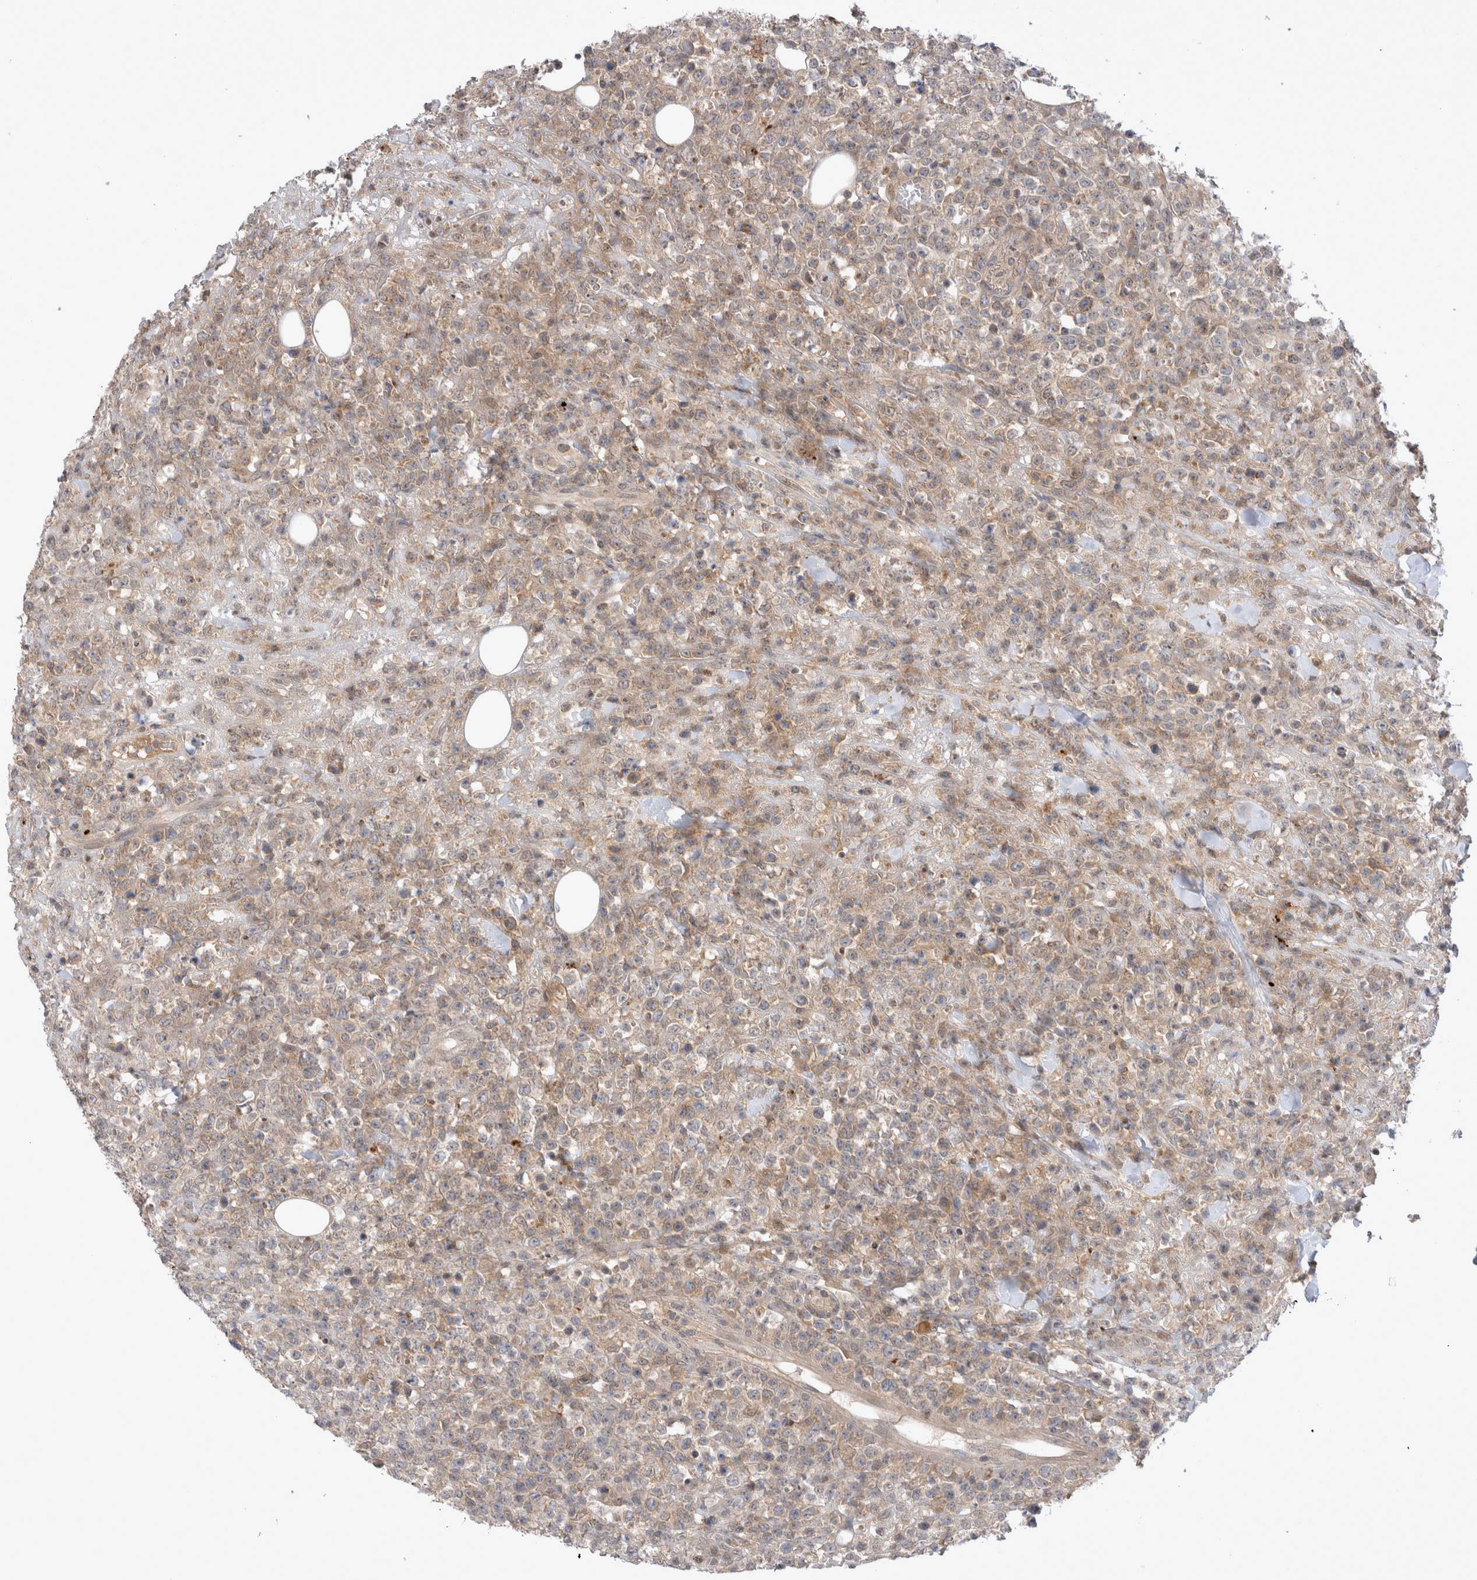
{"staining": {"intensity": "weak", "quantity": ">75%", "location": "cytoplasmic/membranous"}, "tissue": "lymphoma", "cell_type": "Tumor cells", "image_type": "cancer", "snomed": [{"axis": "morphology", "description": "Malignant lymphoma, non-Hodgkin's type, High grade"}, {"axis": "topography", "description": "Colon"}], "caption": "Weak cytoplasmic/membranous expression is present in about >75% of tumor cells in high-grade malignant lymphoma, non-Hodgkin's type.", "gene": "PLEKHM1", "patient": {"sex": "female", "age": 53}}